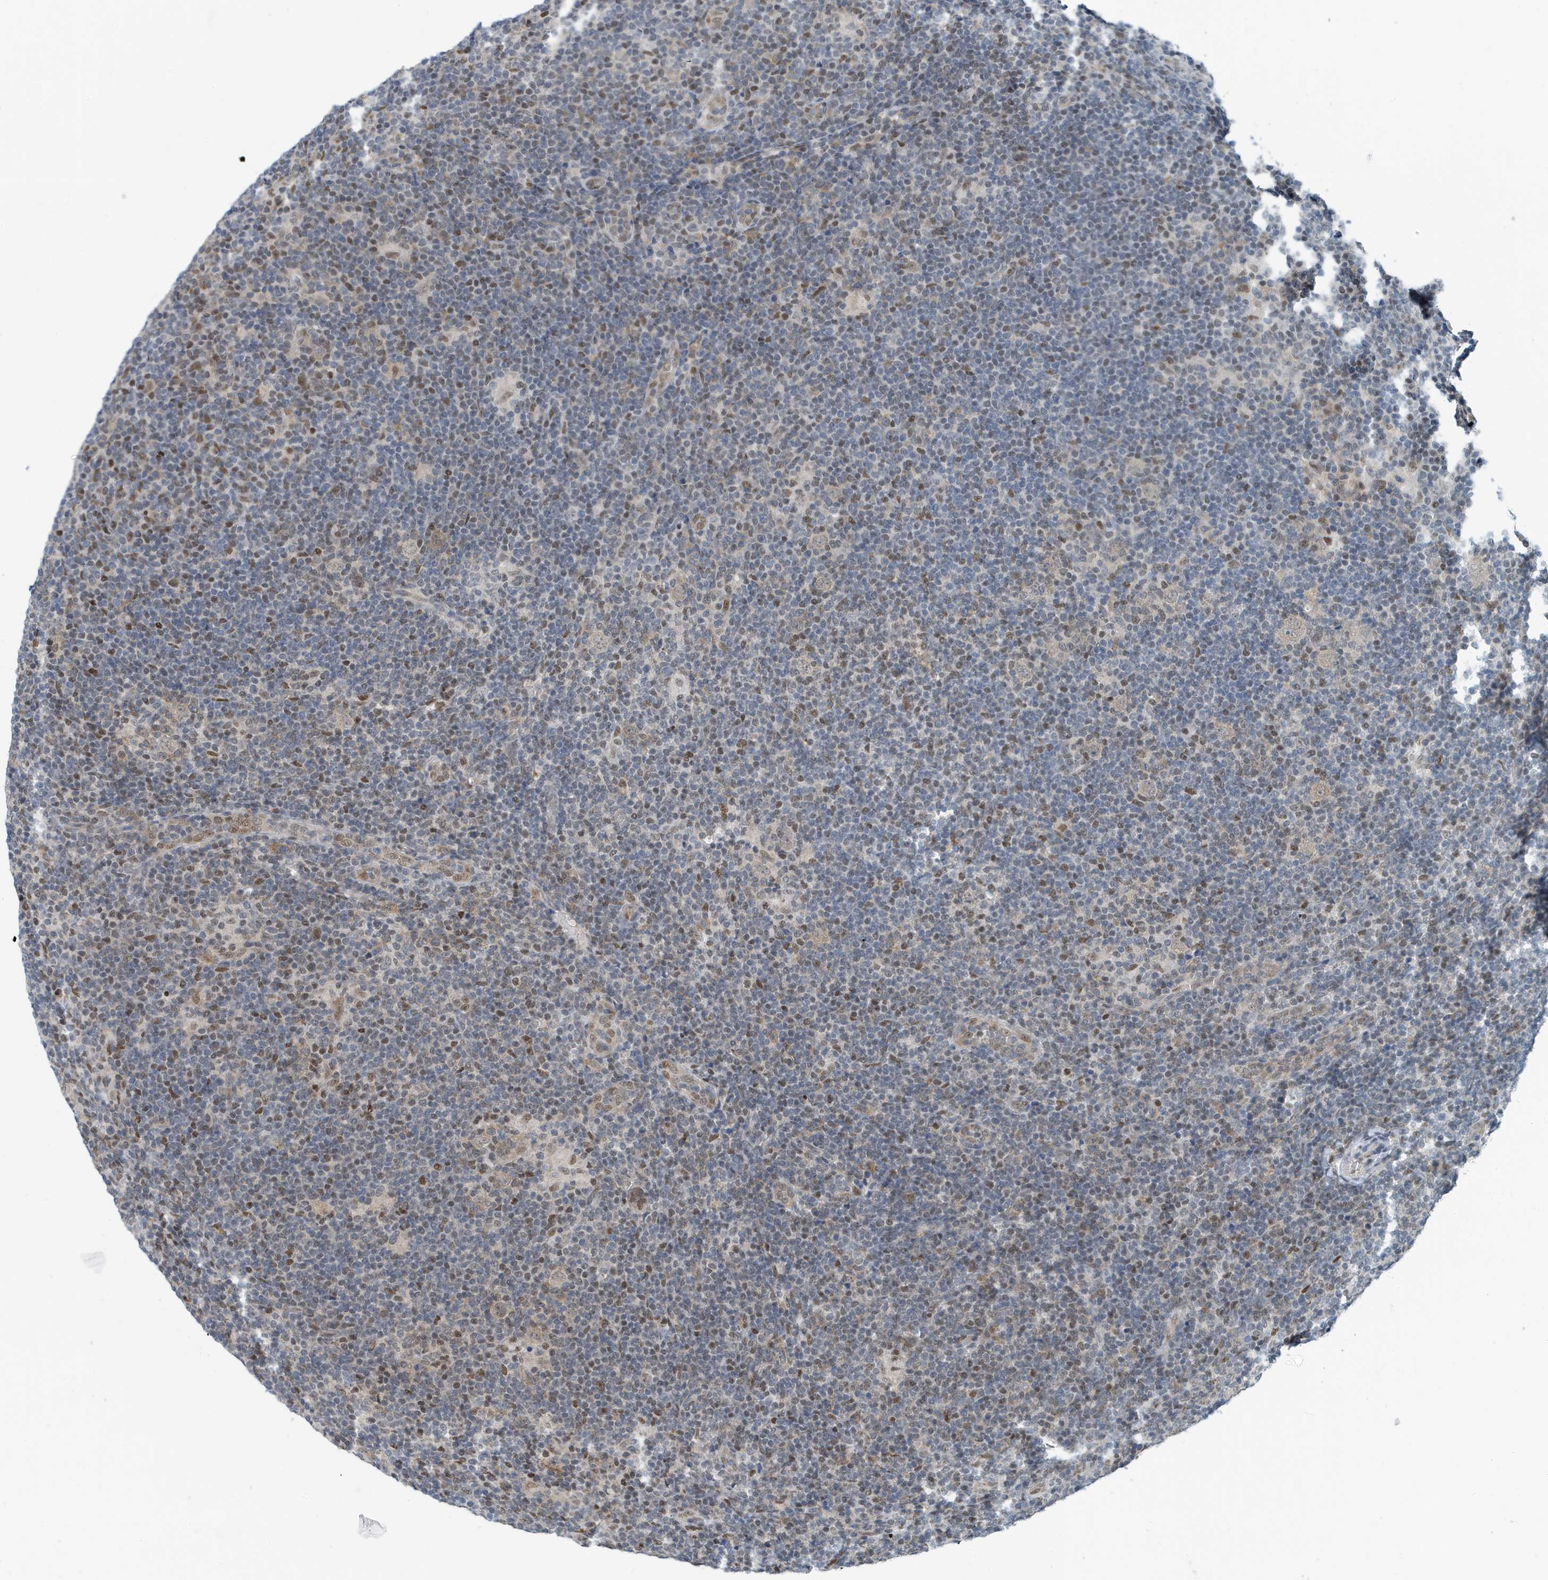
{"staining": {"intensity": "weak", "quantity": ">75%", "location": "cytoplasmic/membranous,nuclear"}, "tissue": "lymphoma", "cell_type": "Tumor cells", "image_type": "cancer", "snomed": [{"axis": "morphology", "description": "Hodgkin's disease, NOS"}, {"axis": "topography", "description": "Lymph node"}], "caption": "Human lymphoma stained for a protein (brown) exhibits weak cytoplasmic/membranous and nuclear positive expression in approximately >75% of tumor cells.", "gene": "KIF15", "patient": {"sex": "female", "age": 57}}